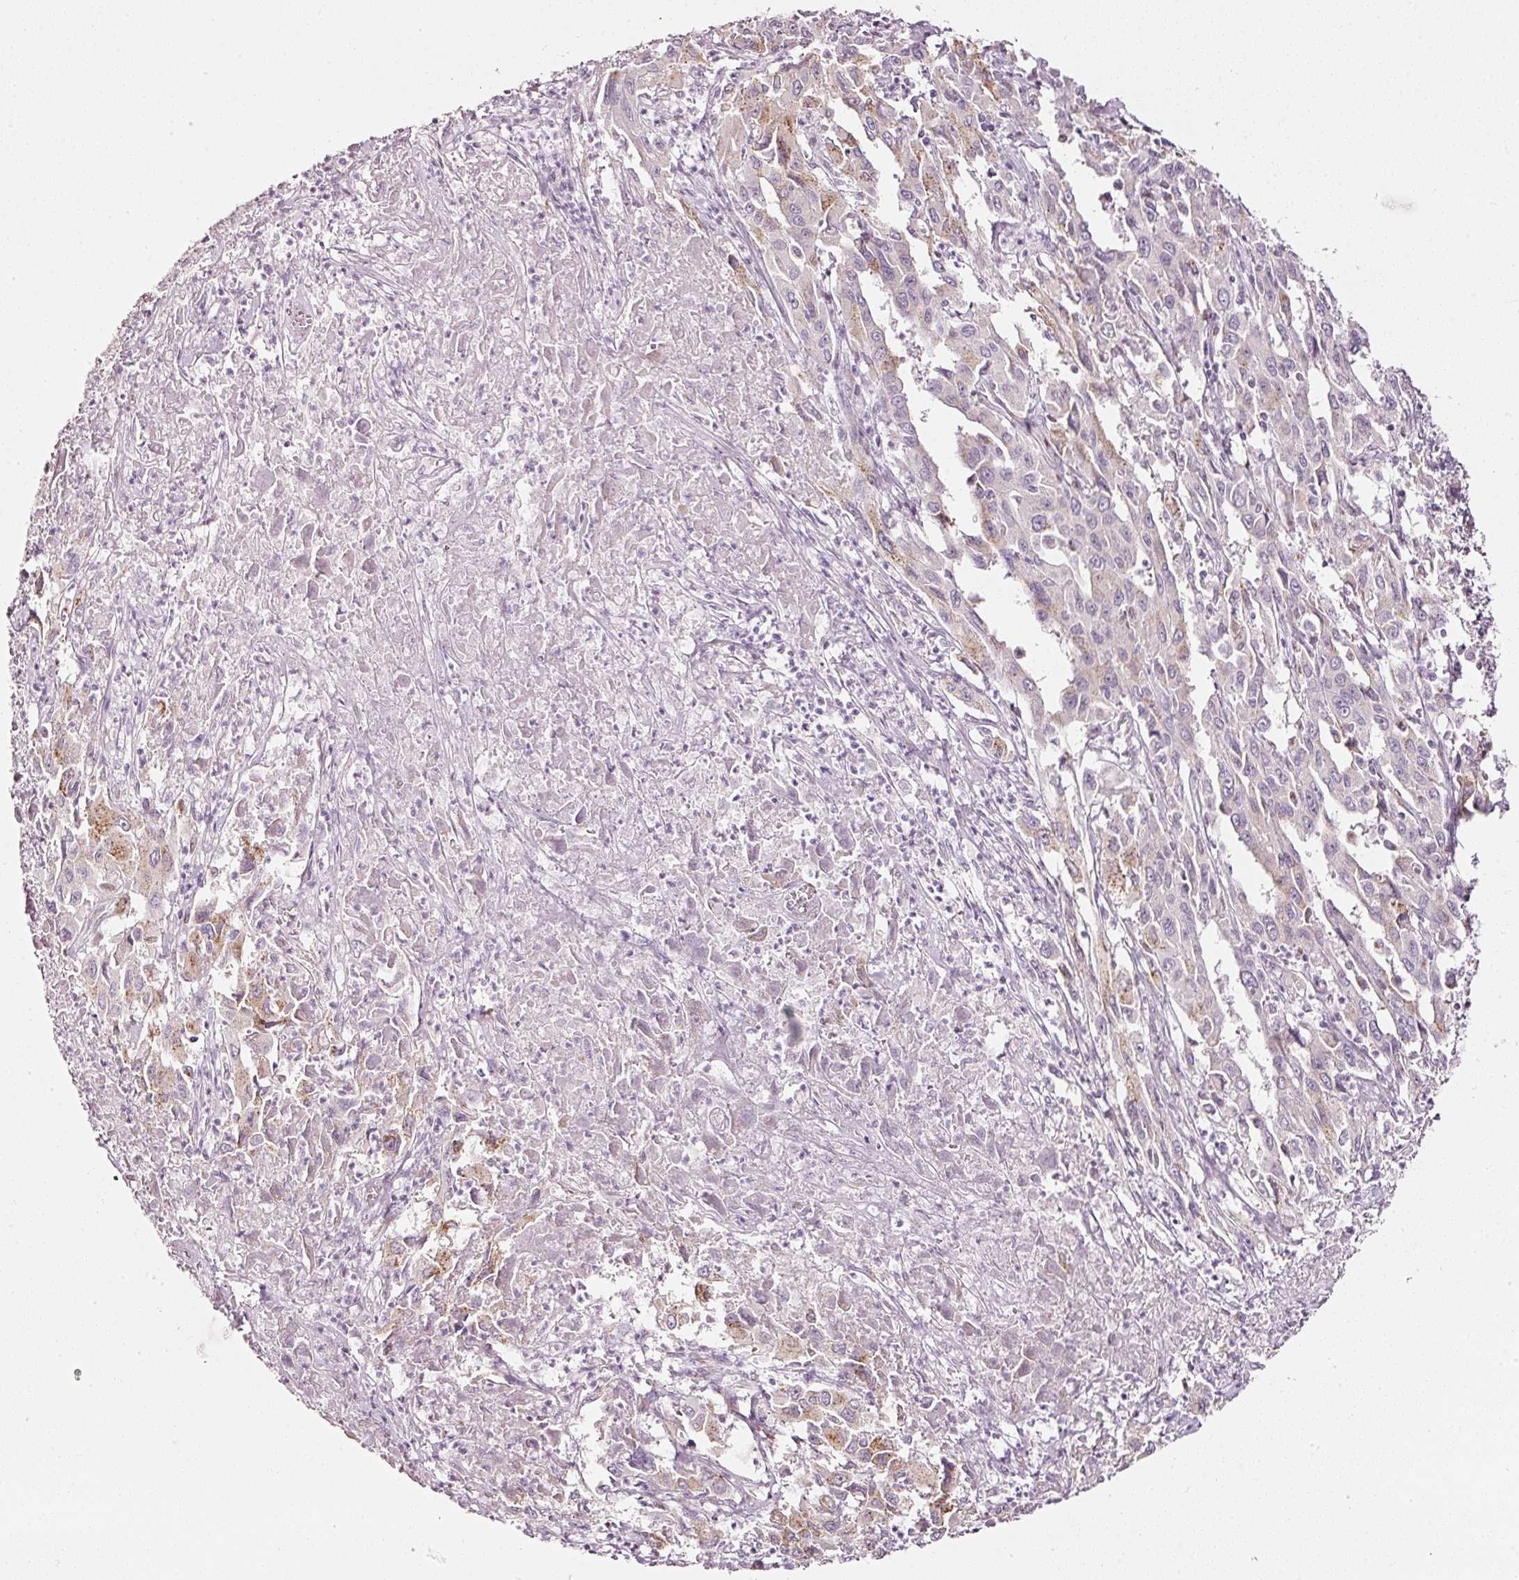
{"staining": {"intensity": "weak", "quantity": "<25%", "location": "cytoplasmic/membranous"}, "tissue": "liver cancer", "cell_type": "Tumor cells", "image_type": "cancer", "snomed": [{"axis": "morphology", "description": "Carcinoma, Hepatocellular, NOS"}, {"axis": "topography", "description": "Liver"}], "caption": "An immunohistochemistry (IHC) histopathology image of liver cancer is shown. There is no staining in tumor cells of liver cancer.", "gene": "SDF4", "patient": {"sex": "male", "age": 63}}